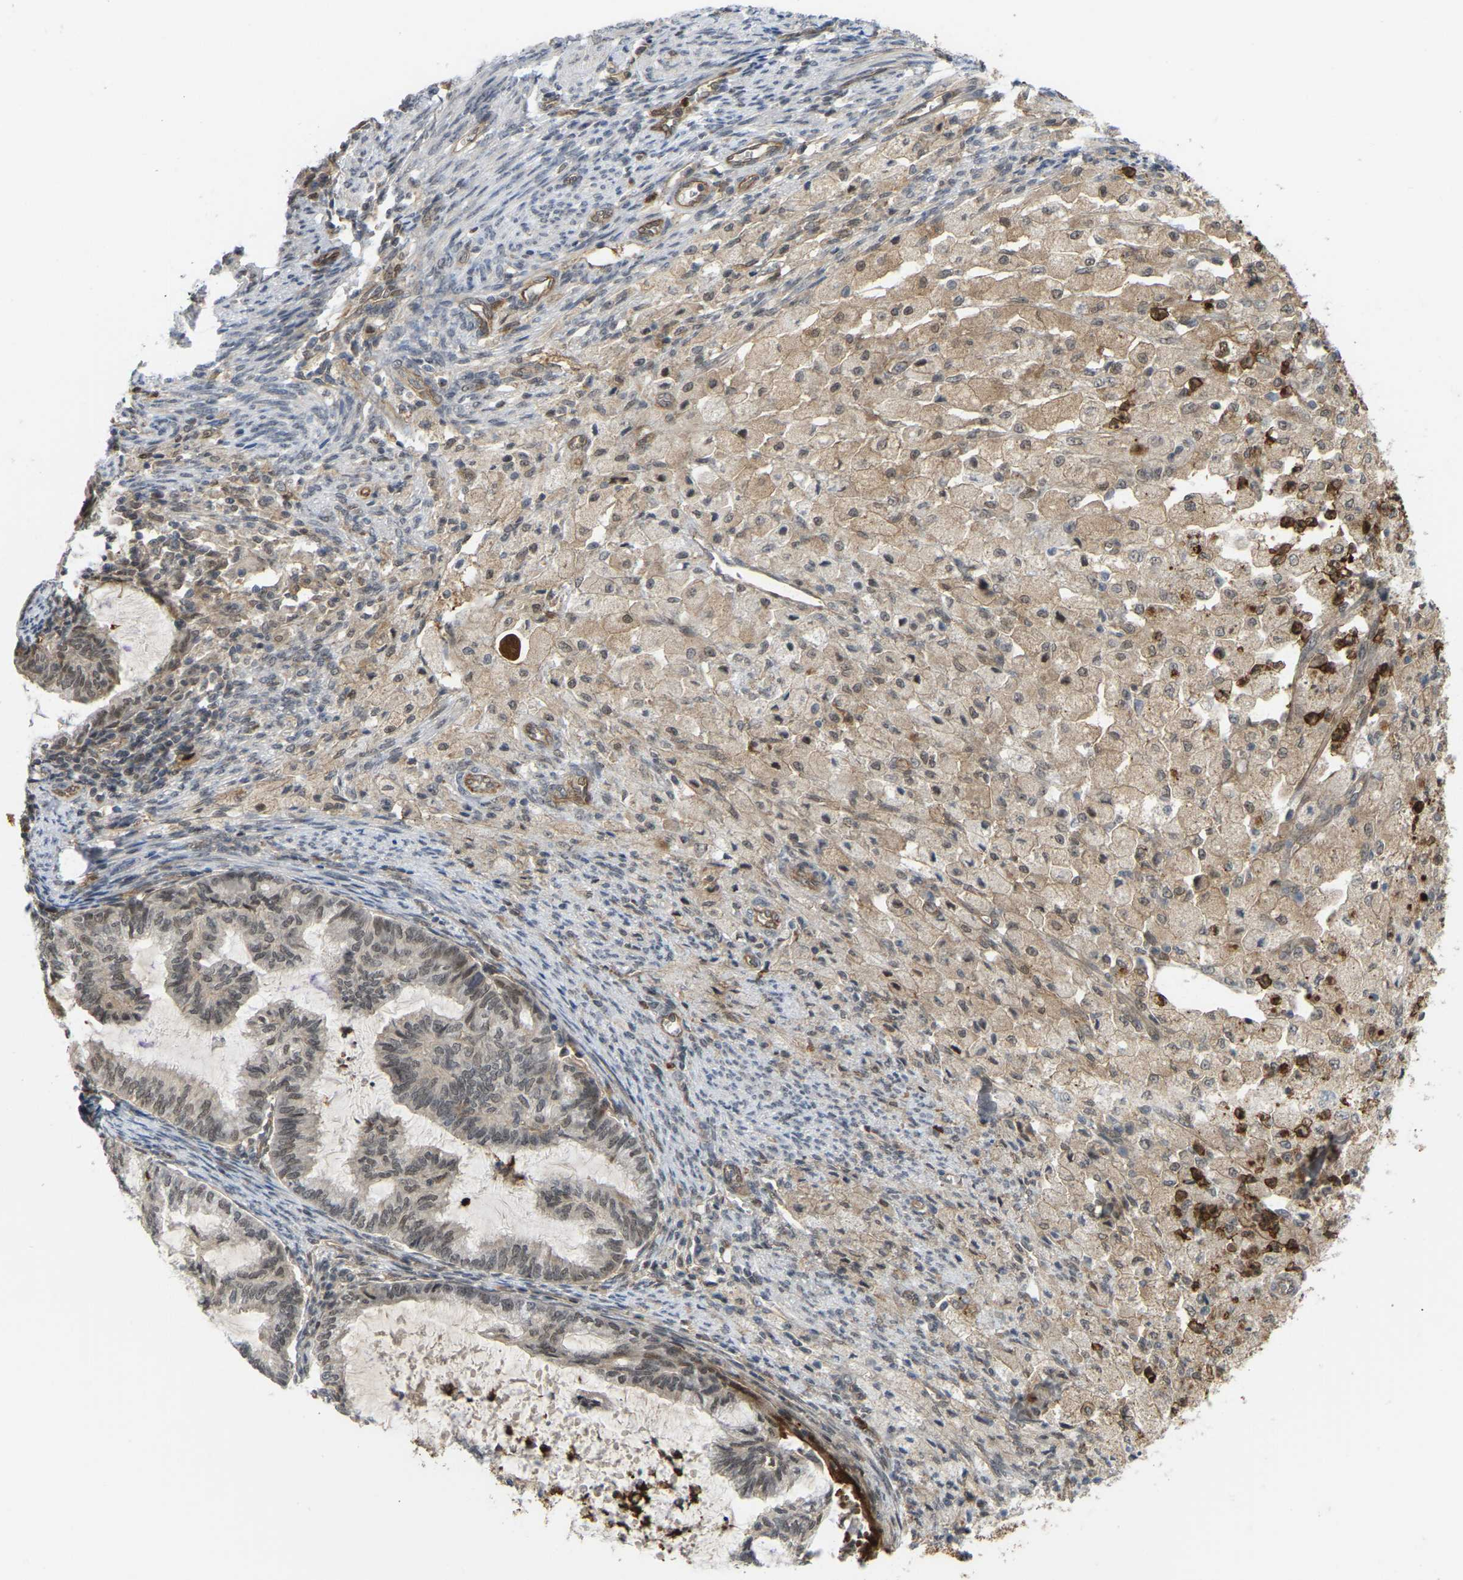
{"staining": {"intensity": "weak", "quantity": ">75%", "location": "nuclear"}, "tissue": "cervical cancer", "cell_type": "Tumor cells", "image_type": "cancer", "snomed": [{"axis": "morphology", "description": "Normal tissue, NOS"}, {"axis": "morphology", "description": "Adenocarcinoma, NOS"}, {"axis": "topography", "description": "Cervix"}, {"axis": "topography", "description": "Endometrium"}], "caption": "Human cervical adenocarcinoma stained with a protein marker shows weak staining in tumor cells.", "gene": "SERPINB5", "patient": {"sex": "female", "age": 86}}